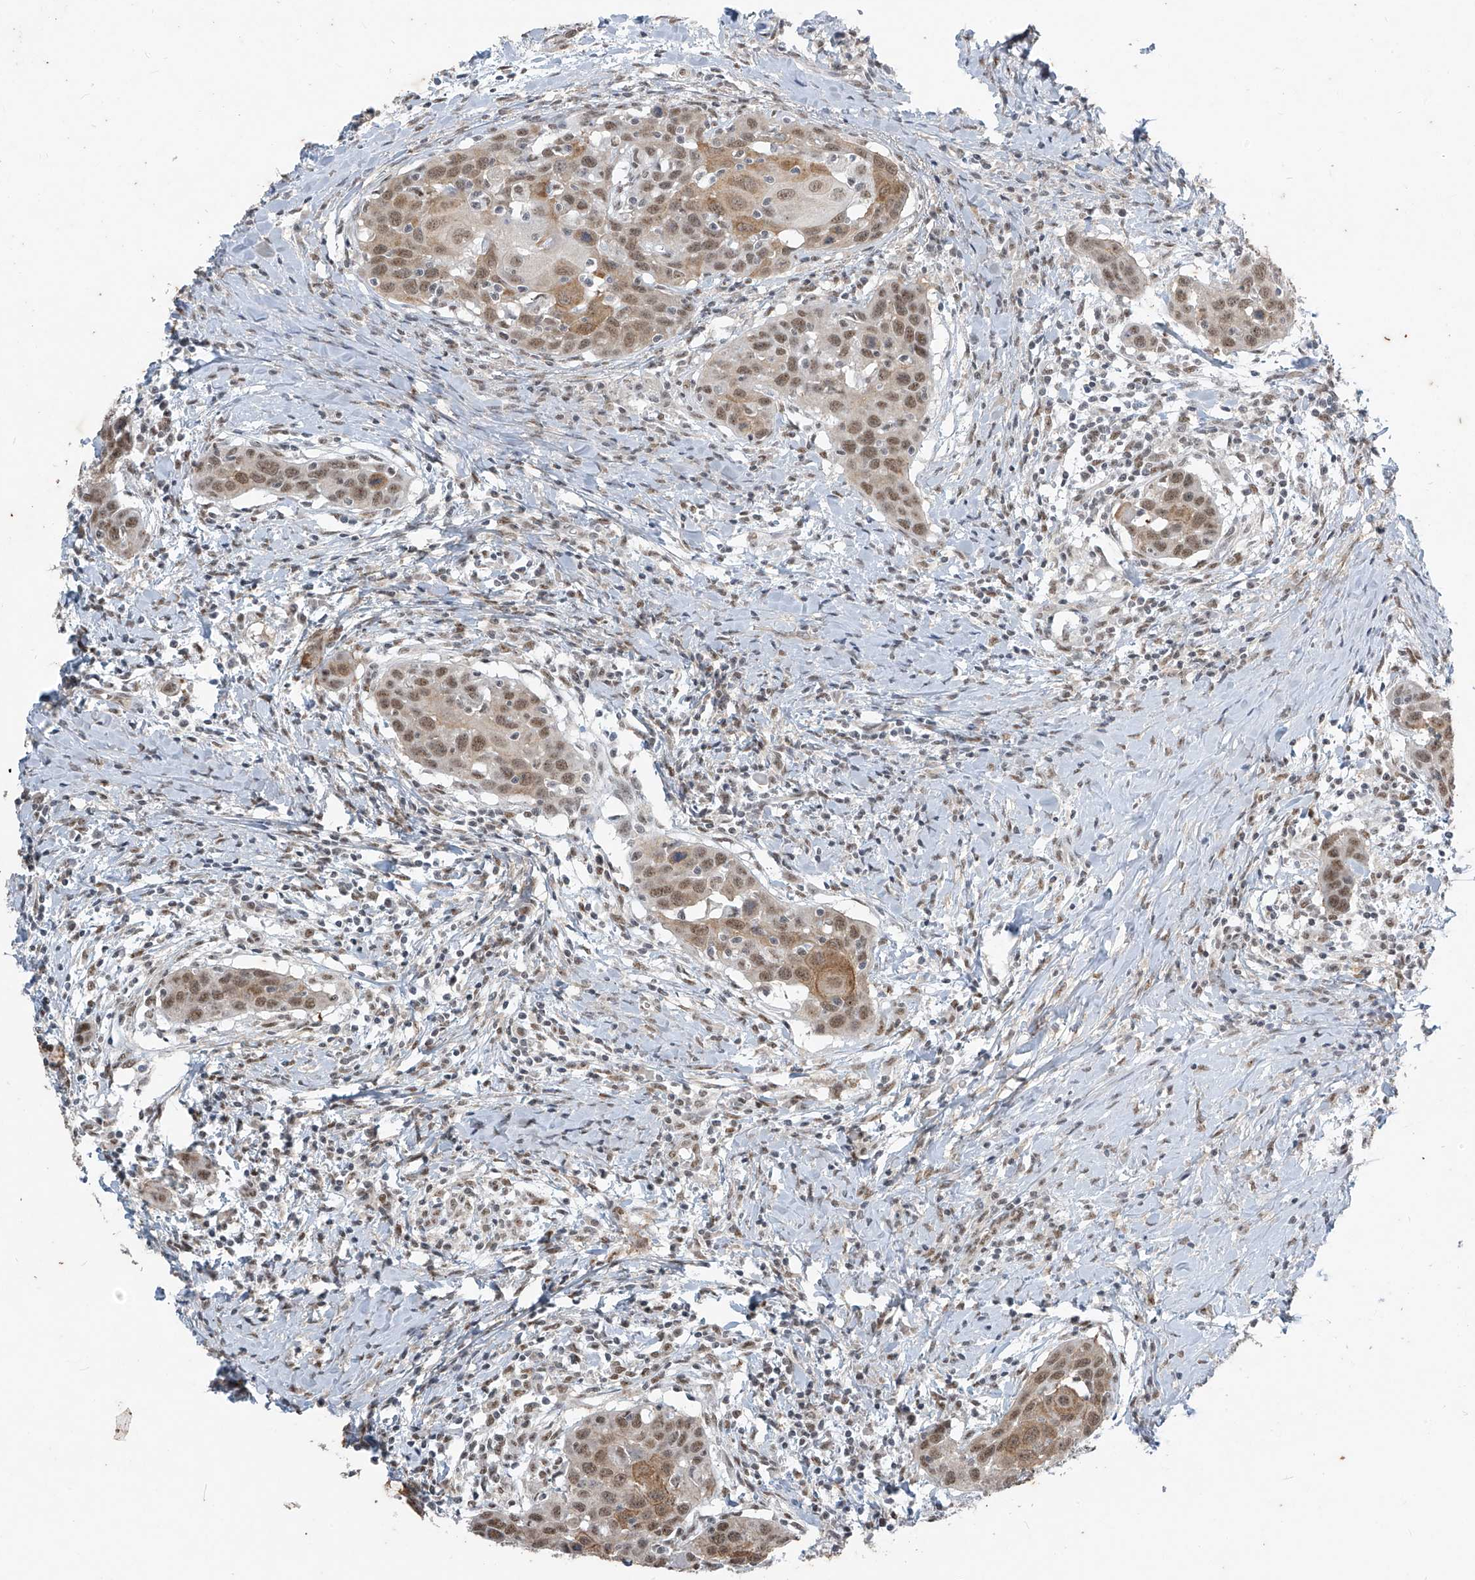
{"staining": {"intensity": "moderate", "quantity": ">75%", "location": "cytoplasmic/membranous,nuclear"}, "tissue": "head and neck cancer", "cell_type": "Tumor cells", "image_type": "cancer", "snomed": [{"axis": "morphology", "description": "Squamous cell carcinoma, NOS"}, {"axis": "topography", "description": "Oral tissue"}, {"axis": "topography", "description": "Head-Neck"}], "caption": "Human head and neck squamous cell carcinoma stained with a protein marker reveals moderate staining in tumor cells.", "gene": "TFEC", "patient": {"sex": "female", "age": 50}}